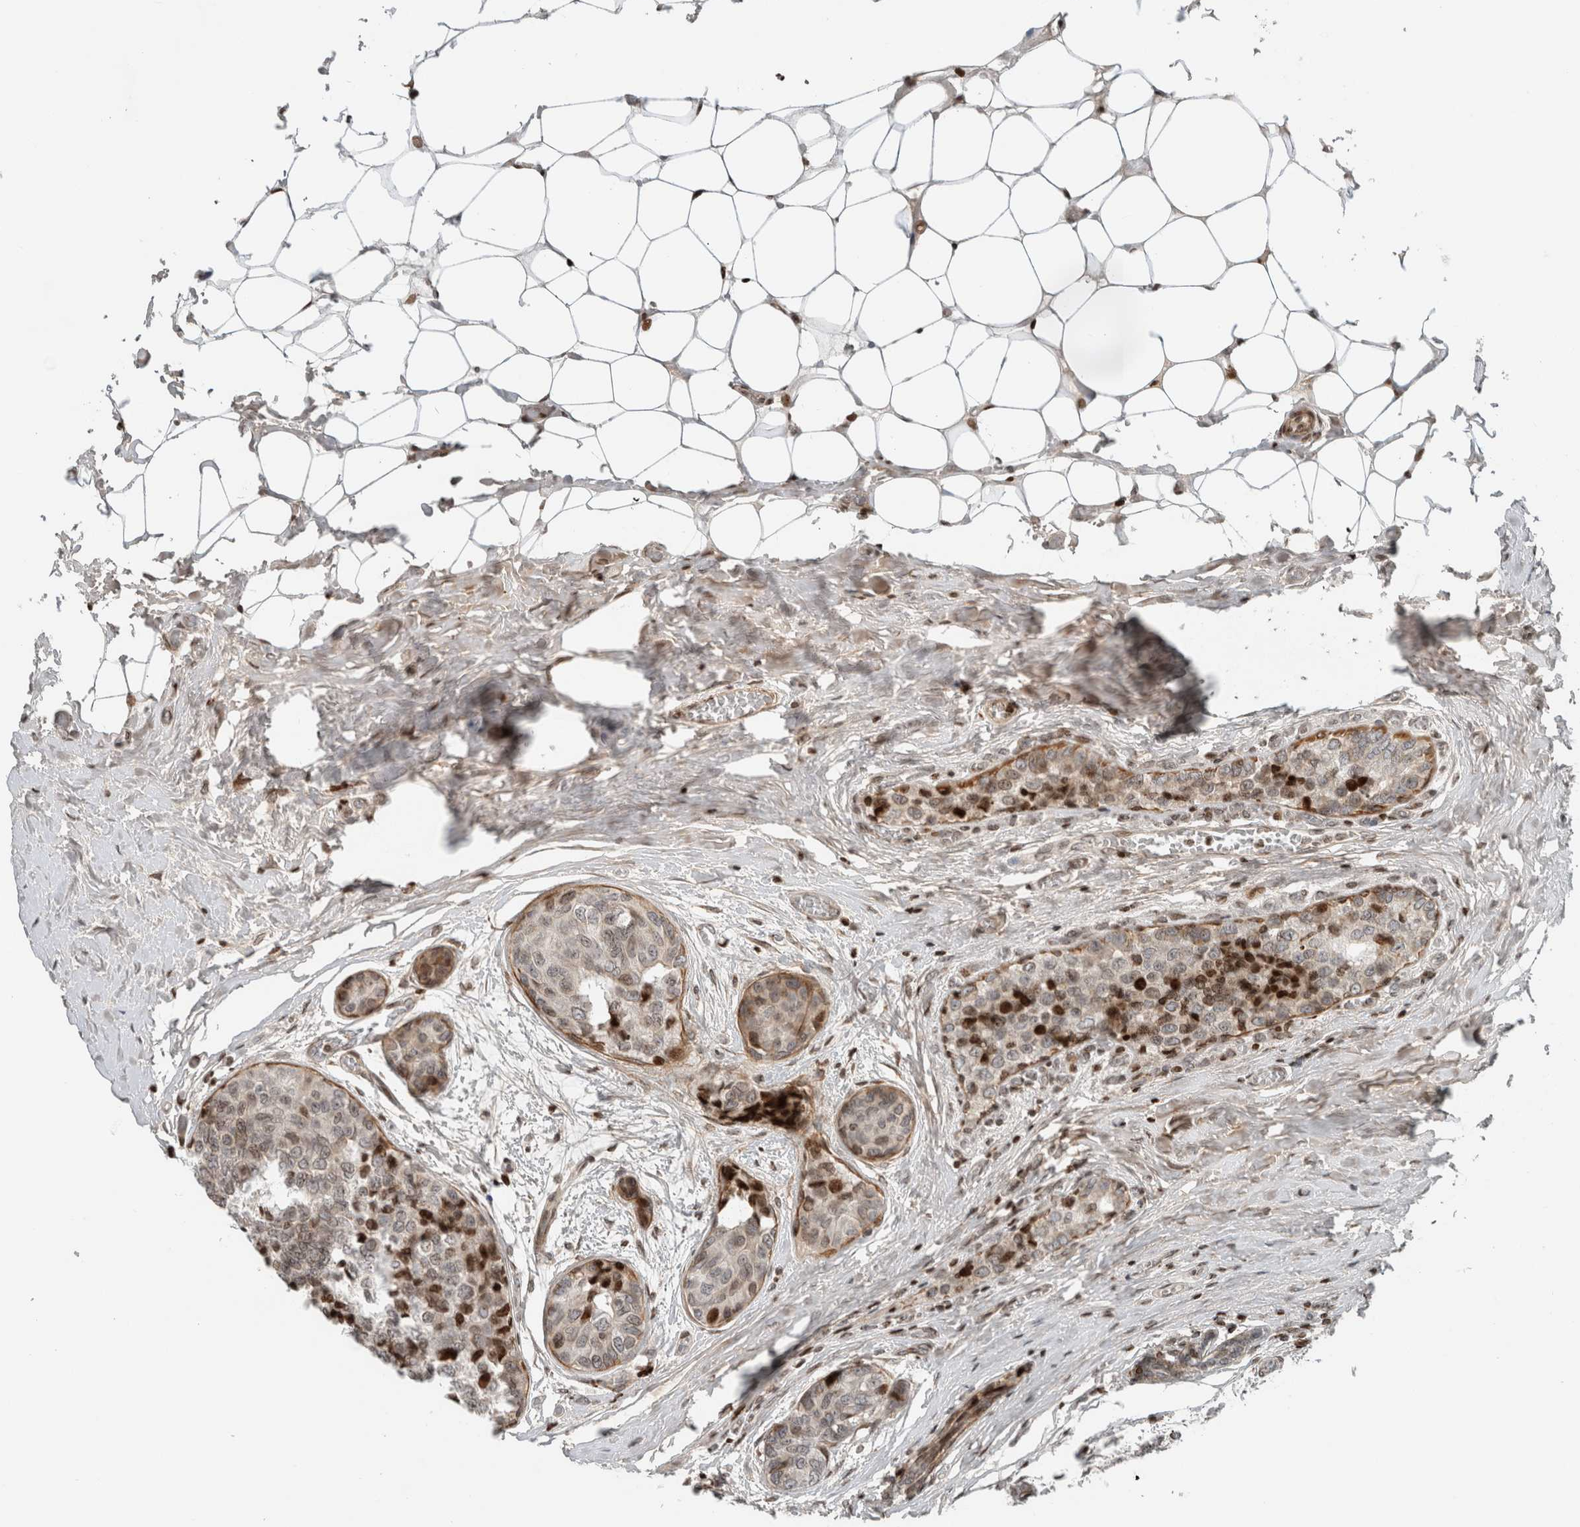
{"staining": {"intensity": "strong", "quantity": "<25%", "location": "nuclear"}, "tissue": "breast cancer", "cell_type": "Tumor cells", "image_type": "cancer", "snomed": [{"axis": "morphology", "description": "Normal tissue, NOS"}, {"axis": "morphology", "description": "Duct carcinoma"}, {"axis": "topography", "description": "Breast"}], "caption": "Tumor cells demonstrate strong nuclear positivity in about <25% of cells in infiltrating ductal carcinoma (breast).", "gene": "GINS4", "patient": {"sex": "female", "age": 43}}